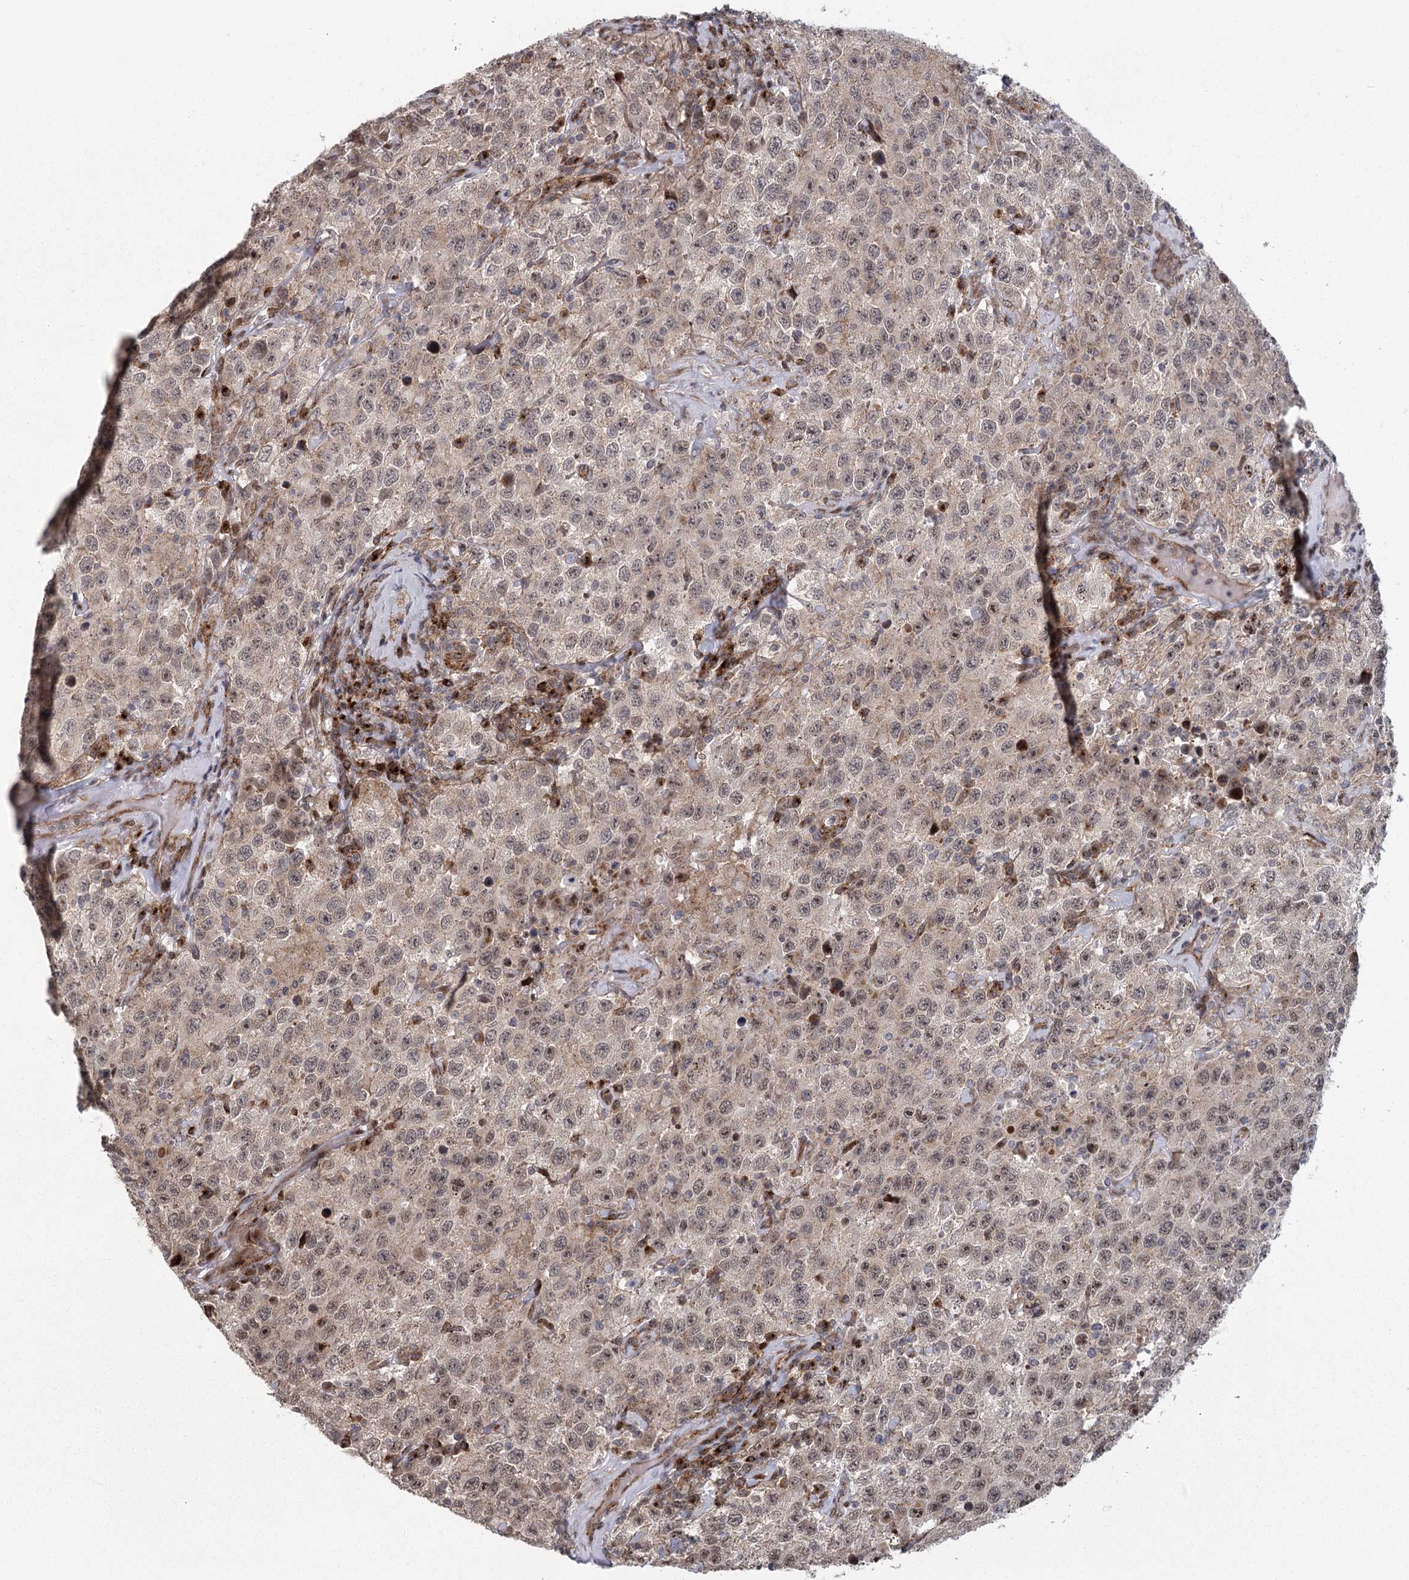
{"staining": {"intensity": "moderate", "quantity": "25%-75%", "location": "nuclear"}, "tissue": "testis cancer", "cell_type": "Tumor cells", "image_type": "cancer", "snomed": [{"axis": "morphology", "description": "Seminoma, NOS"}, {"axis": "topography", "description": "Testis"}], "caption": "A high-resolution image shows IHC staining of testis seminoma, which exhibits moderate nuclear positivity in about 25%-75% of tumor cells. (DAB (3,3'-diaminobenzidine) = brown stain, brightfield microscopy at high magnification).", "gene": "PARM1", "patient": {"sex": "male", "age": 41}}